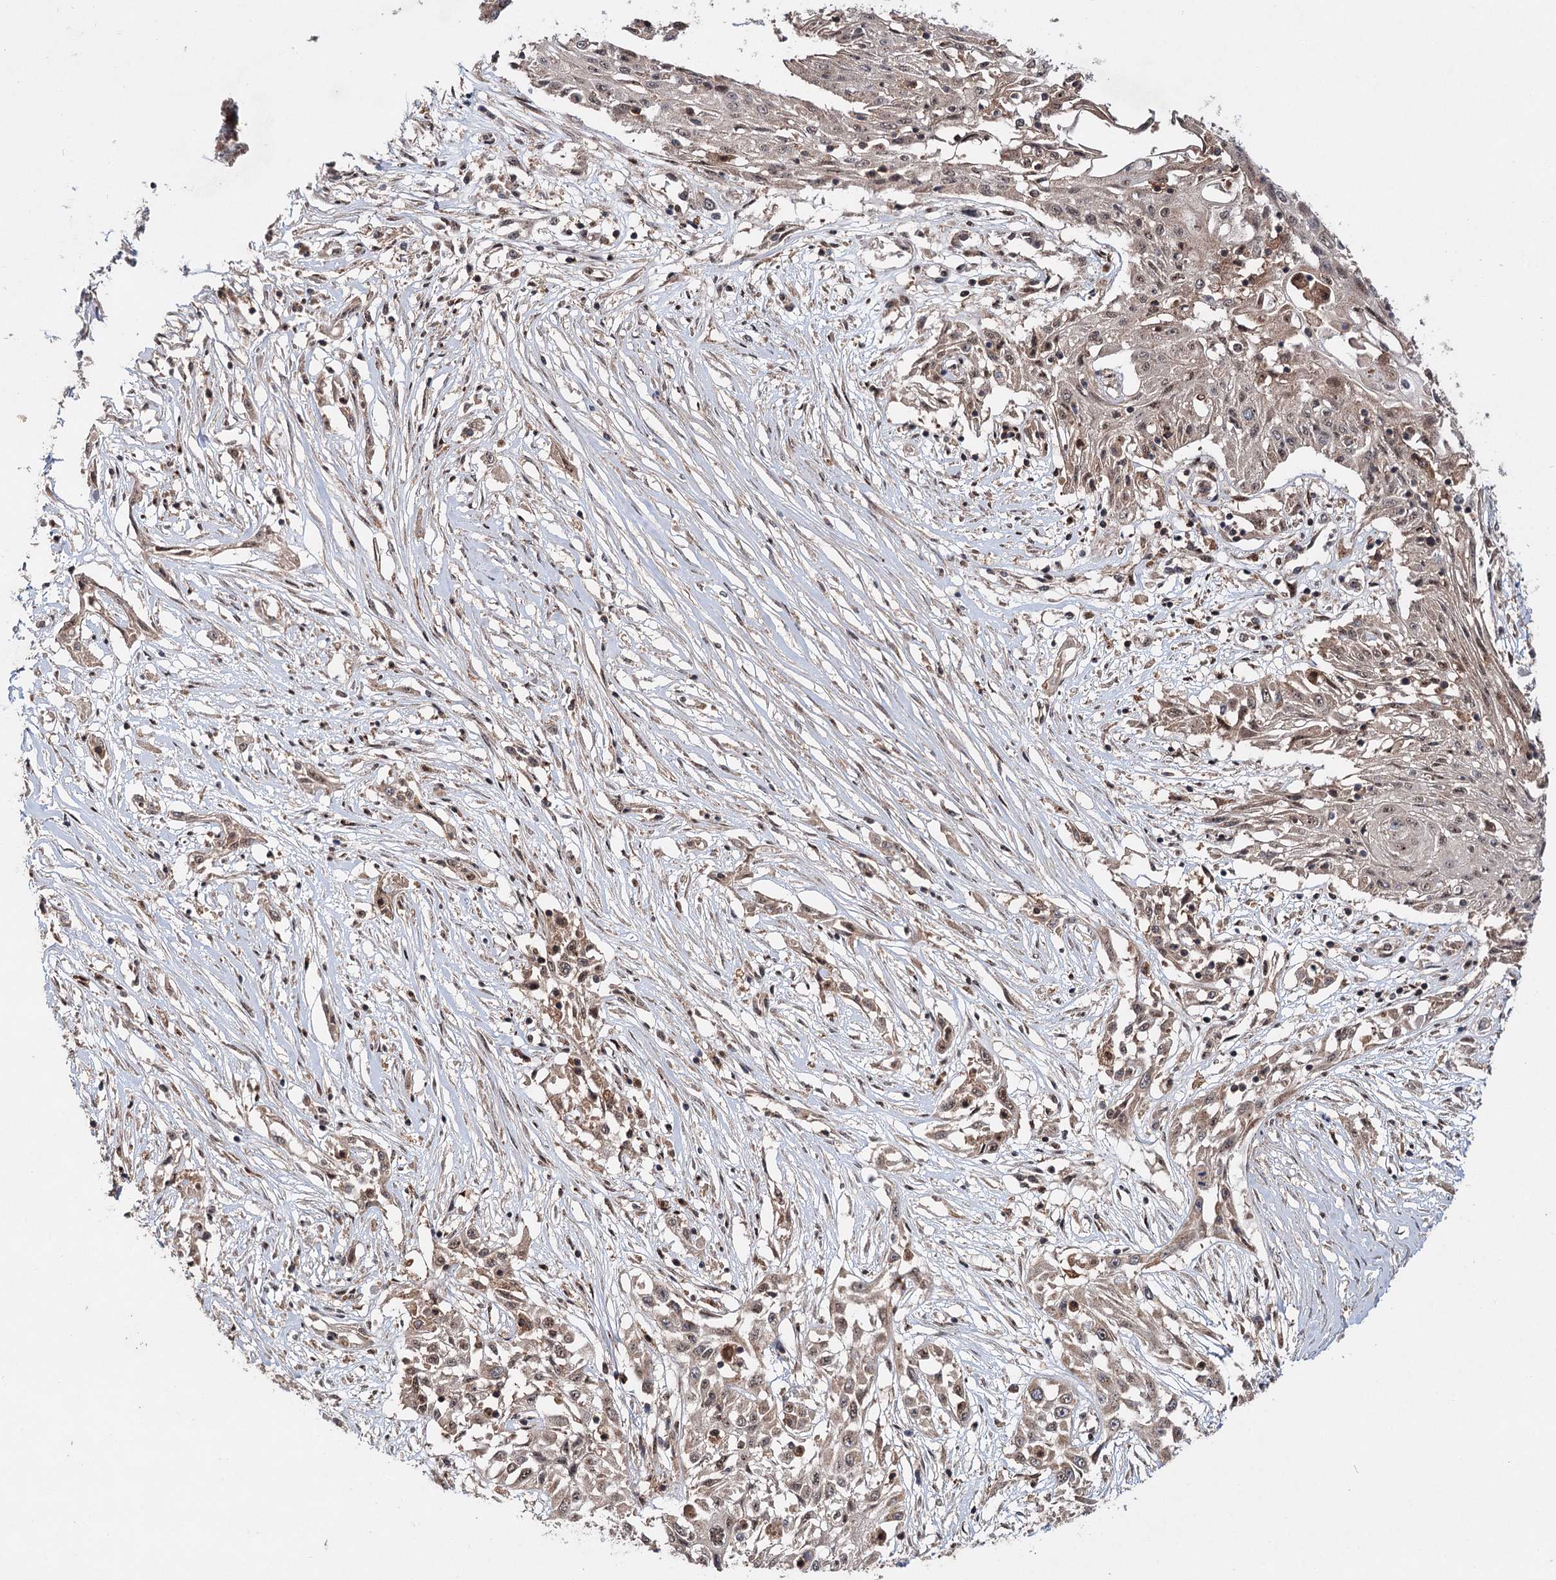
{"staining": {"intensity": "weak", "quantity": "25%-75%", "location": "cytoplasmic/membranous,nuclear"}, "tissue": "skin cancer", "cell_type": "Tumor cells", "image_type": "cancer", "snomed": [{"axis": "morphology", "description": "Squamous cell carcinoma, NOS"}, {"axis": "morphology", "description": "Squamous cell carcinoma, metastatic, NOS"}, {"axis": "topography", "description": "Skin"}, {"axis": "topography", "description": "Lymph node"}], "caption": "Human skin cancer stained with a brown dye reveals weak cytoplasmic/membranous and nuclear positive positivity in about 25%-75% of tumor cells.", "gene": "C12orf4", "patient": {"sex": "male", "age": 75}}